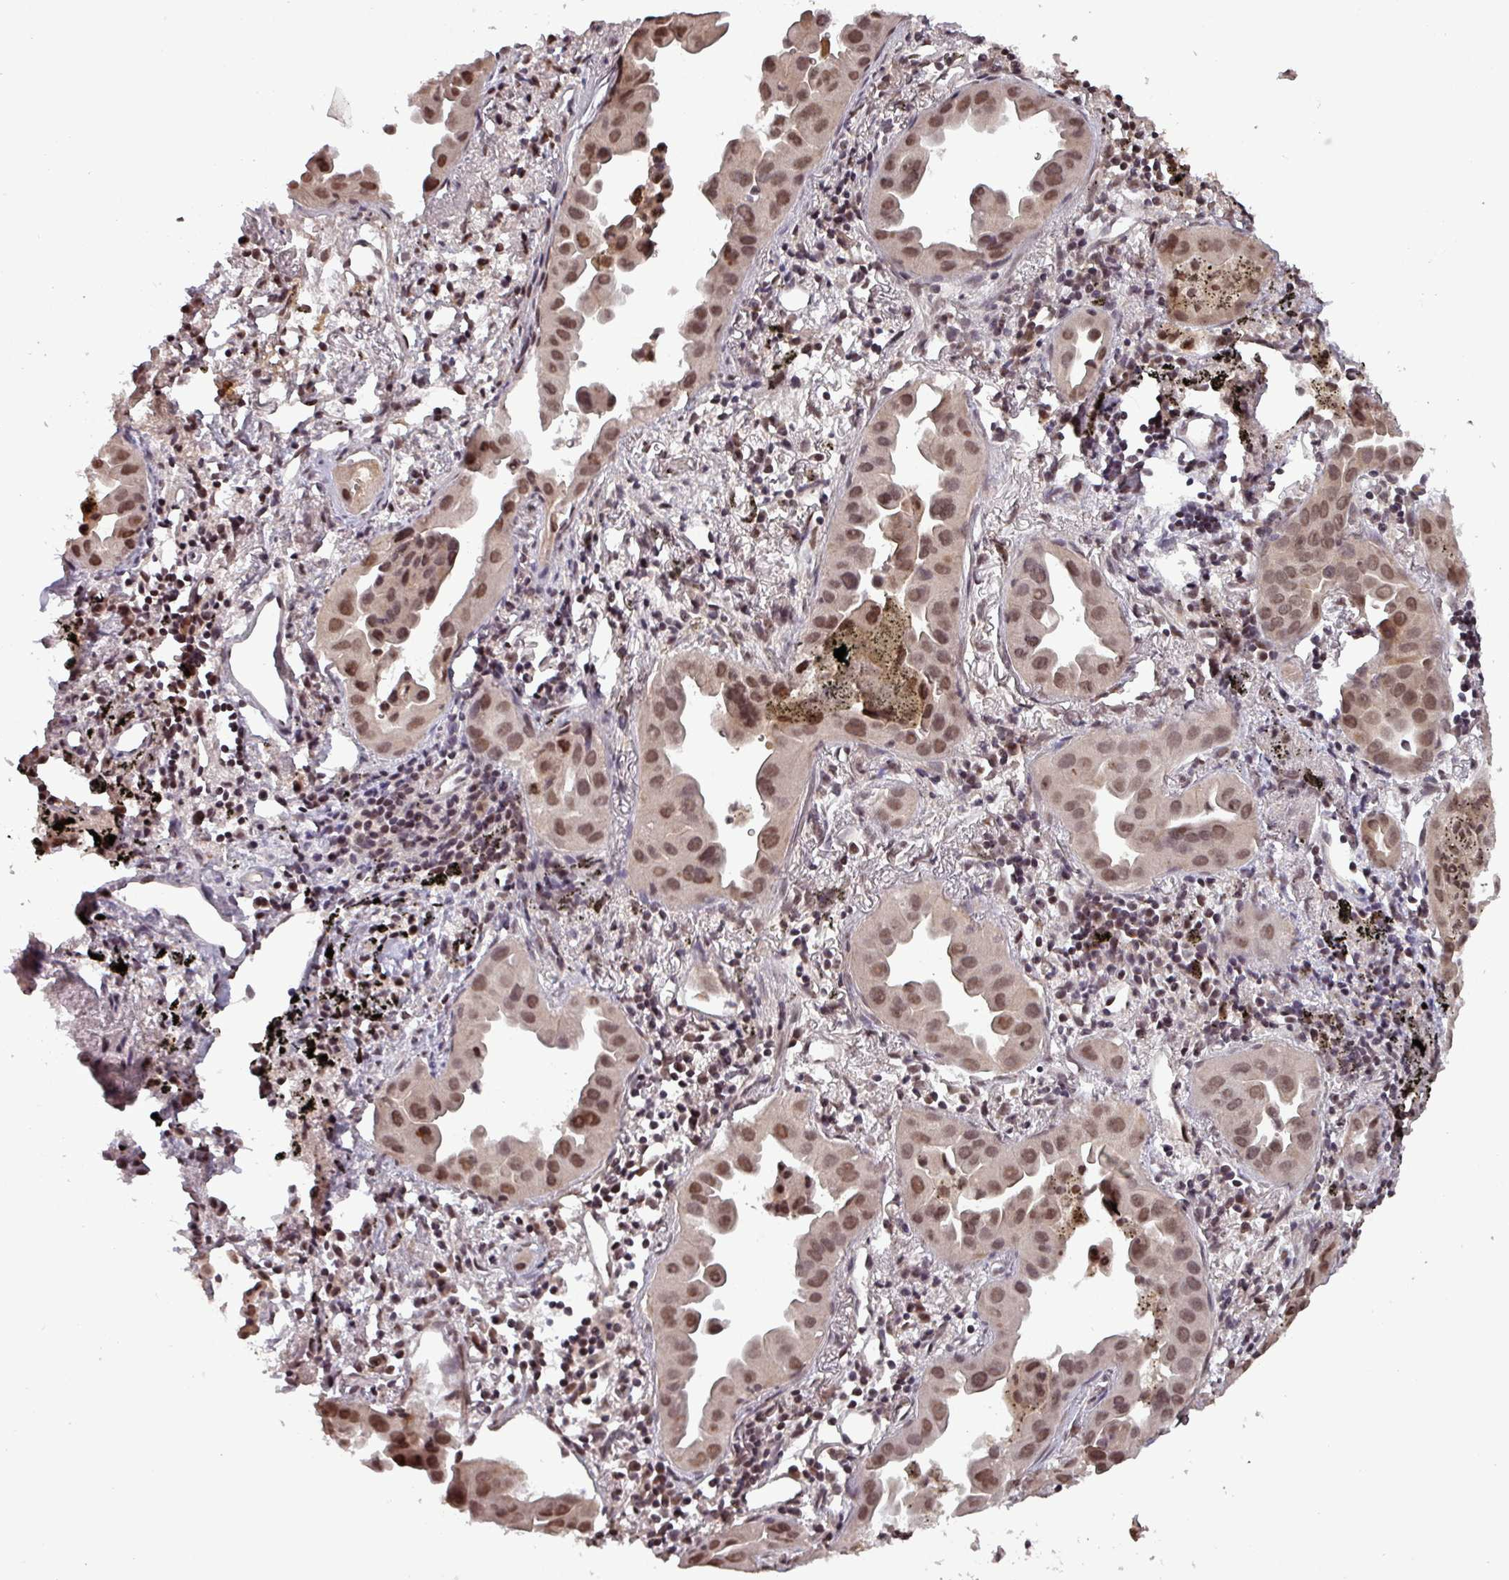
{"staining": {"intensity": "moderate", "quantity": ">75%", "location": "nuclear"}, "tissue": "lung cancer", "cell_type": "Tumor cells", "image_type": "cancer", "snomed": [{"axis": "morphology", "description": "Adenocarcinoma, NOS"}, {"axis": "topography", "description": "Lung"}], "caption": "Moderate nuclear protein staining is seen in about >75% of tumor cells in adenocarcinoma (lung). The staining was performed using DAB, with brown indicating positive protein expression. Nuclei are stained blue with hematoxylin.", "gene": "NOB1", "patient": {"sex": "male", "age": 68}}